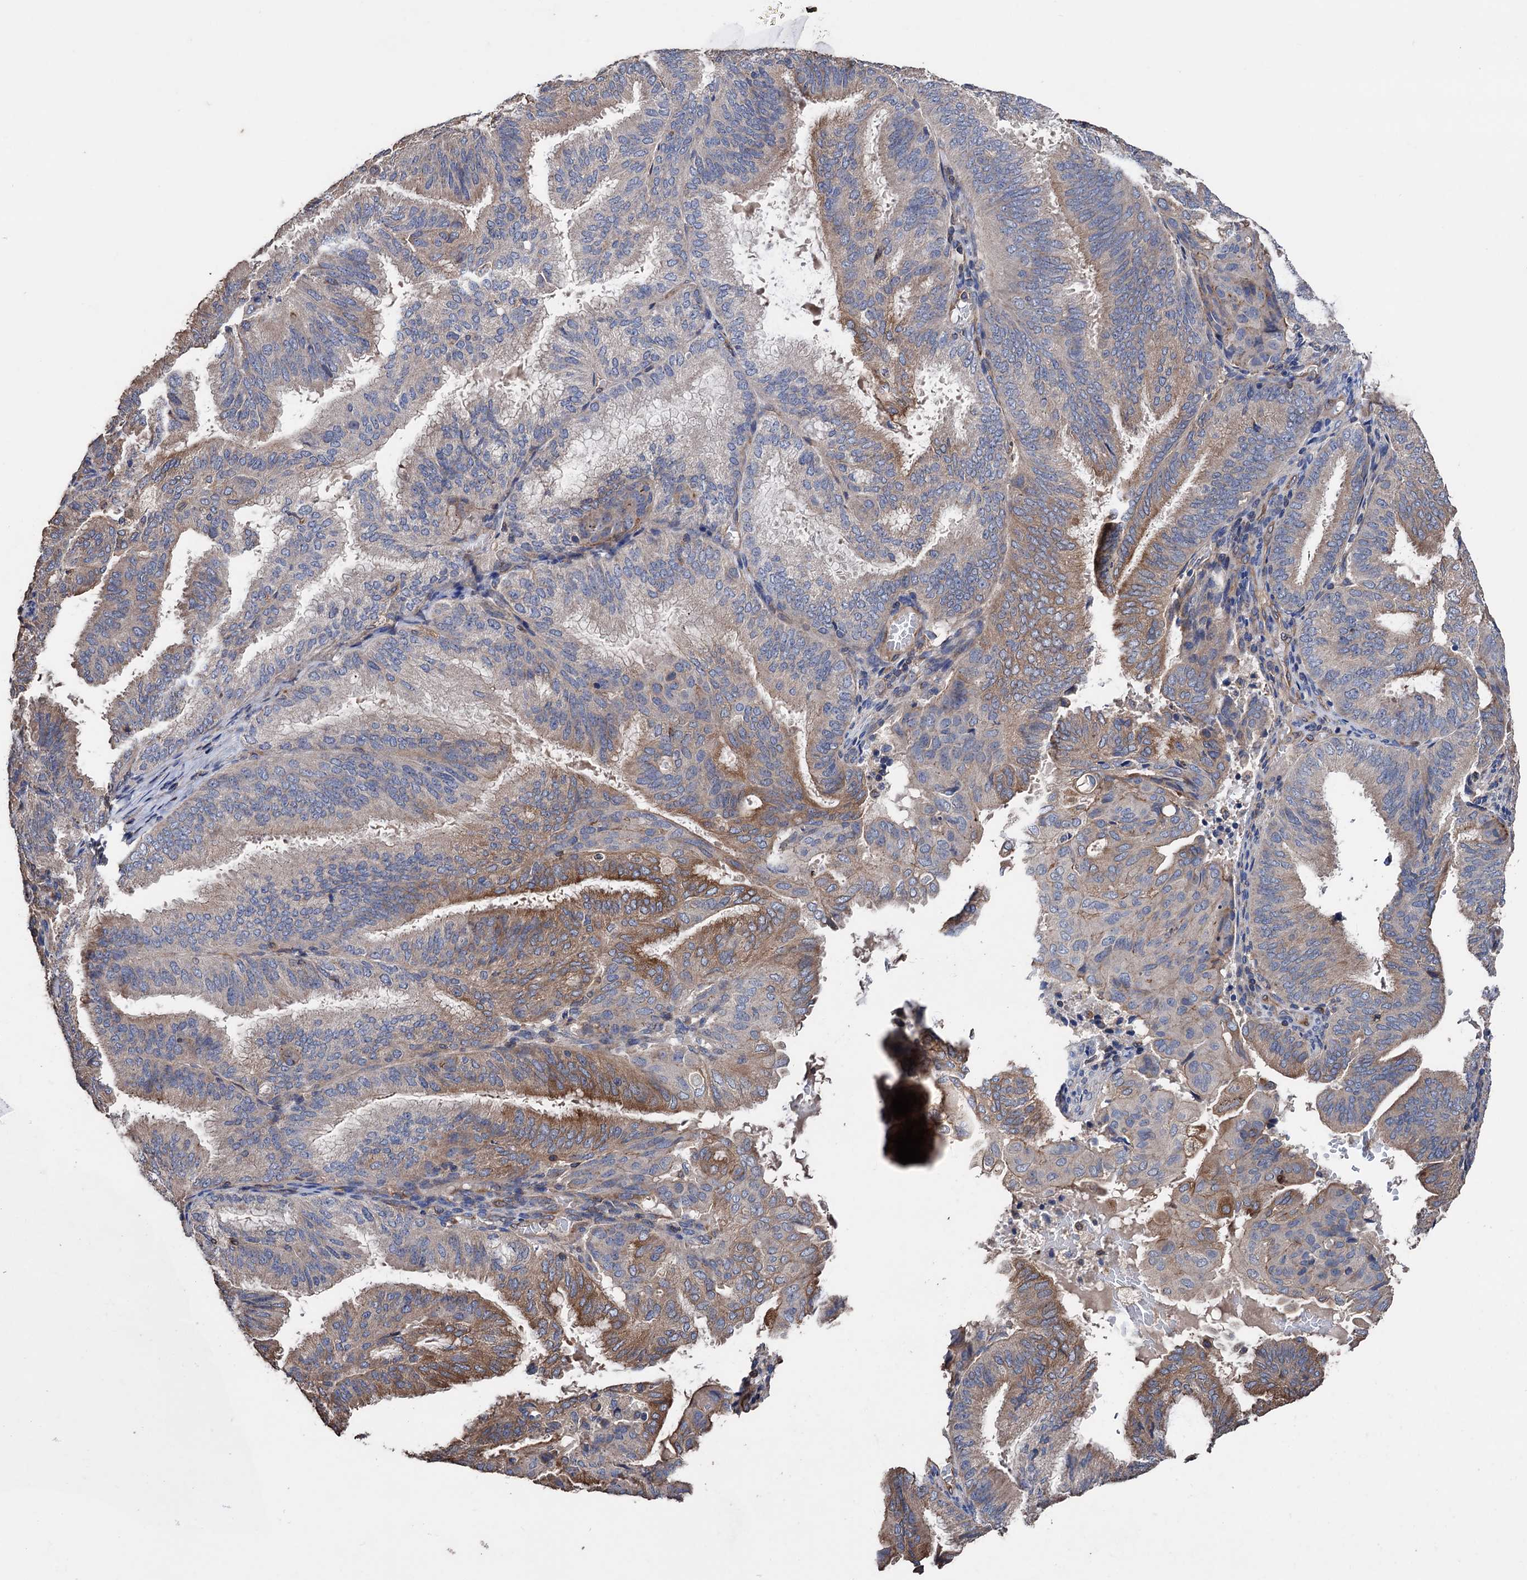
{"staining": {"intensity": "moderate", "quantity": "25%-75%", "location": "cytoplasmic/membranous"}, "tissue": "endometrial cancer", "cell_type": "Tumor cells", "image_type": "cancer", "snomed": [{"axis": "morphology", "description": "Adenocarcinoma, NOS"}, {"axis": "topography", "description": "Endometrium"}], "caption": "Endometrial cancer (adenocarcinoma) stained with a protein marker displays moderate staining in tumor cells.", "gene": "STING1", "patient": {"sex": "female", "age": 49}}